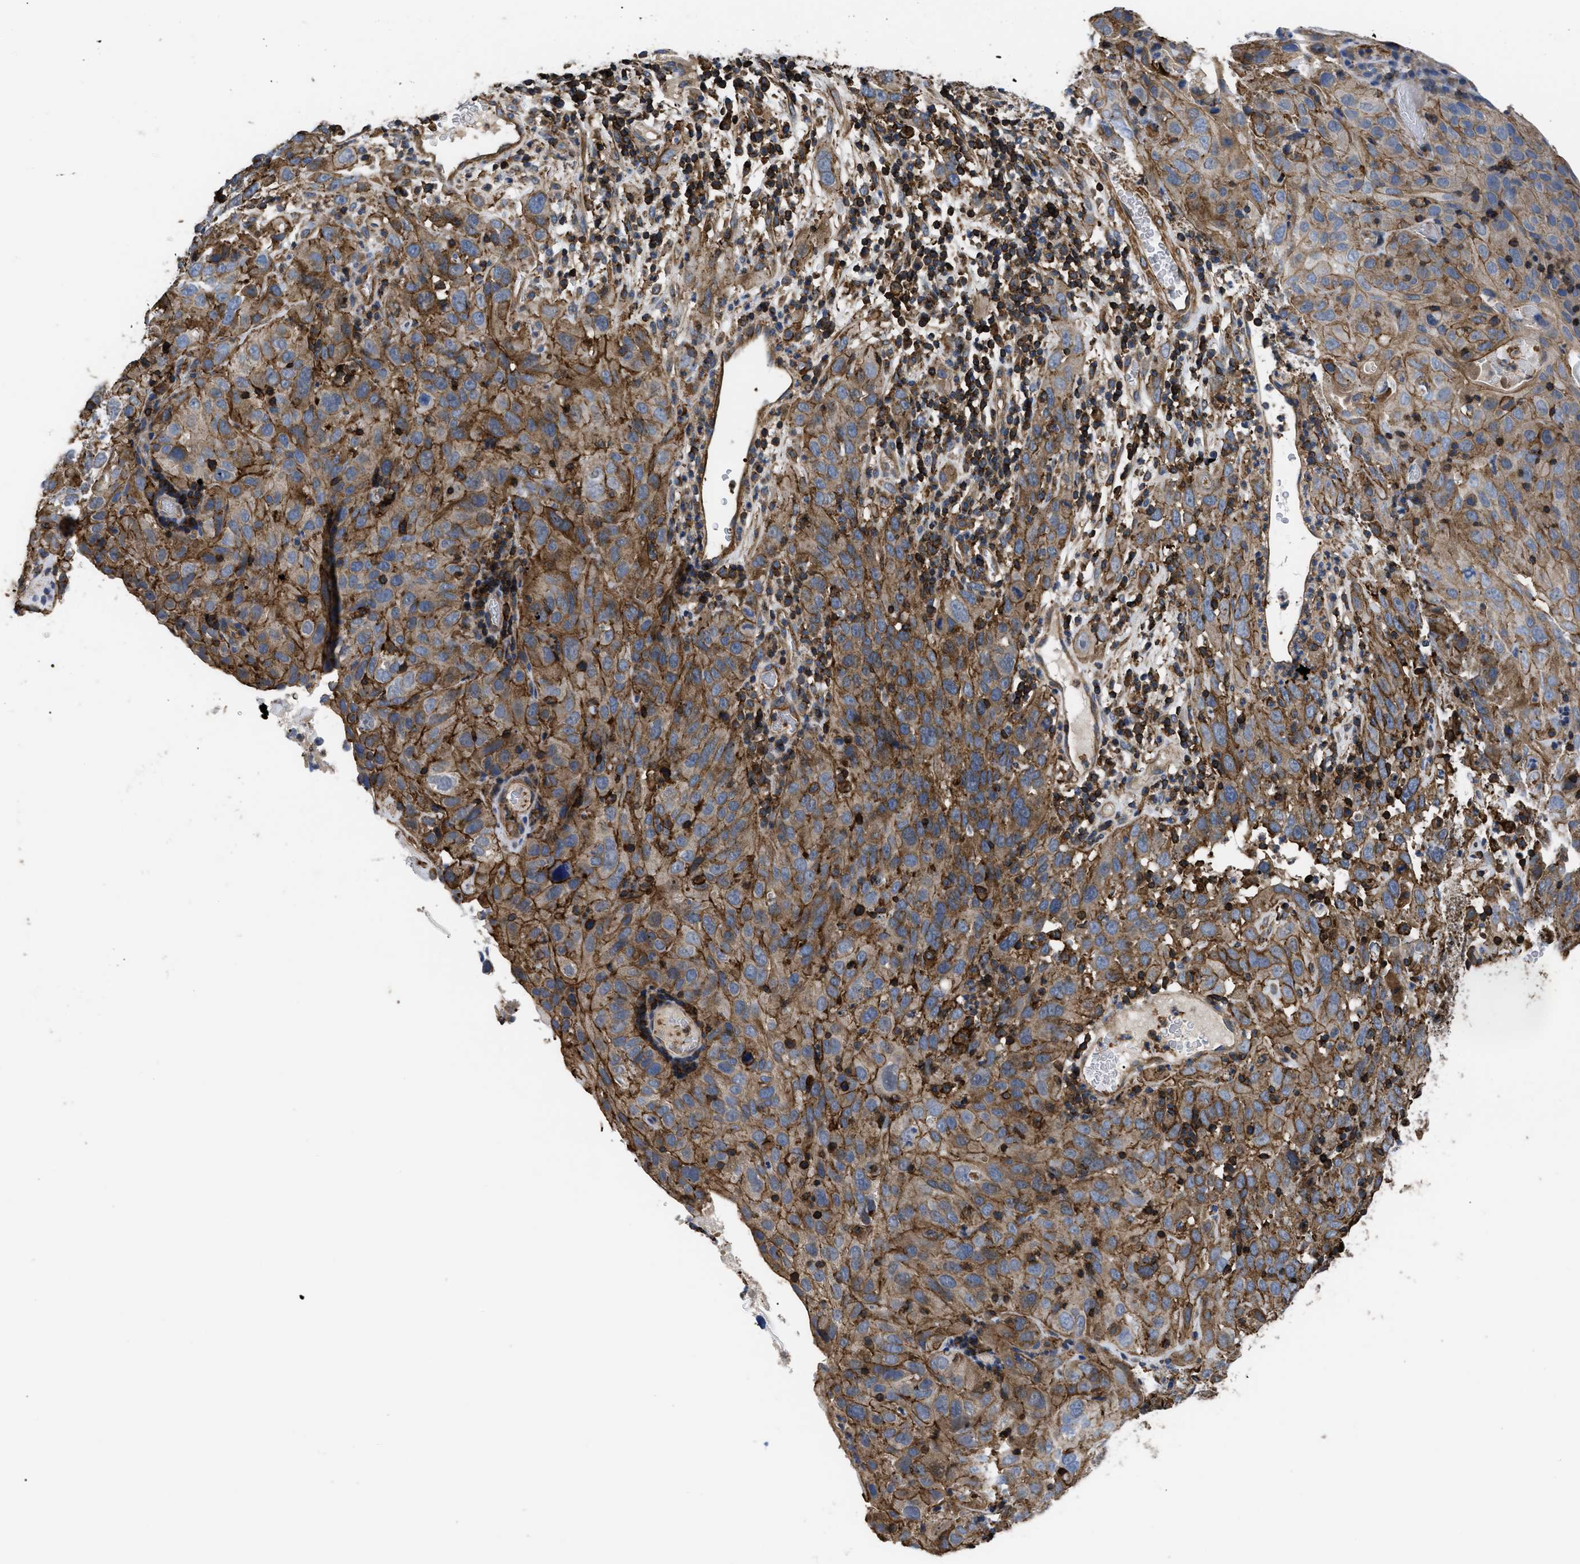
{"staining": {"intensity": "moderate", "quantity": ">75%", "location": "cytoplasmic/membranous"}, "tissue": "cervical cancer", "cell_type": "Tumor cells", "image_type": "cancer", "snomed": [{"axis": "morphology", "description": "Squamous cell carcinoma, NOS"}, {"axis": "topography", "description": "Cervix"}], "caption": "Cervical cancer stained for a protein (brown) demonstrates moderate cytoplasmic/membranous positive expression in approximately >75% of tumor cells.", "gene": "SCUBE2", "patient": {"sex": "female", "age": 32}}